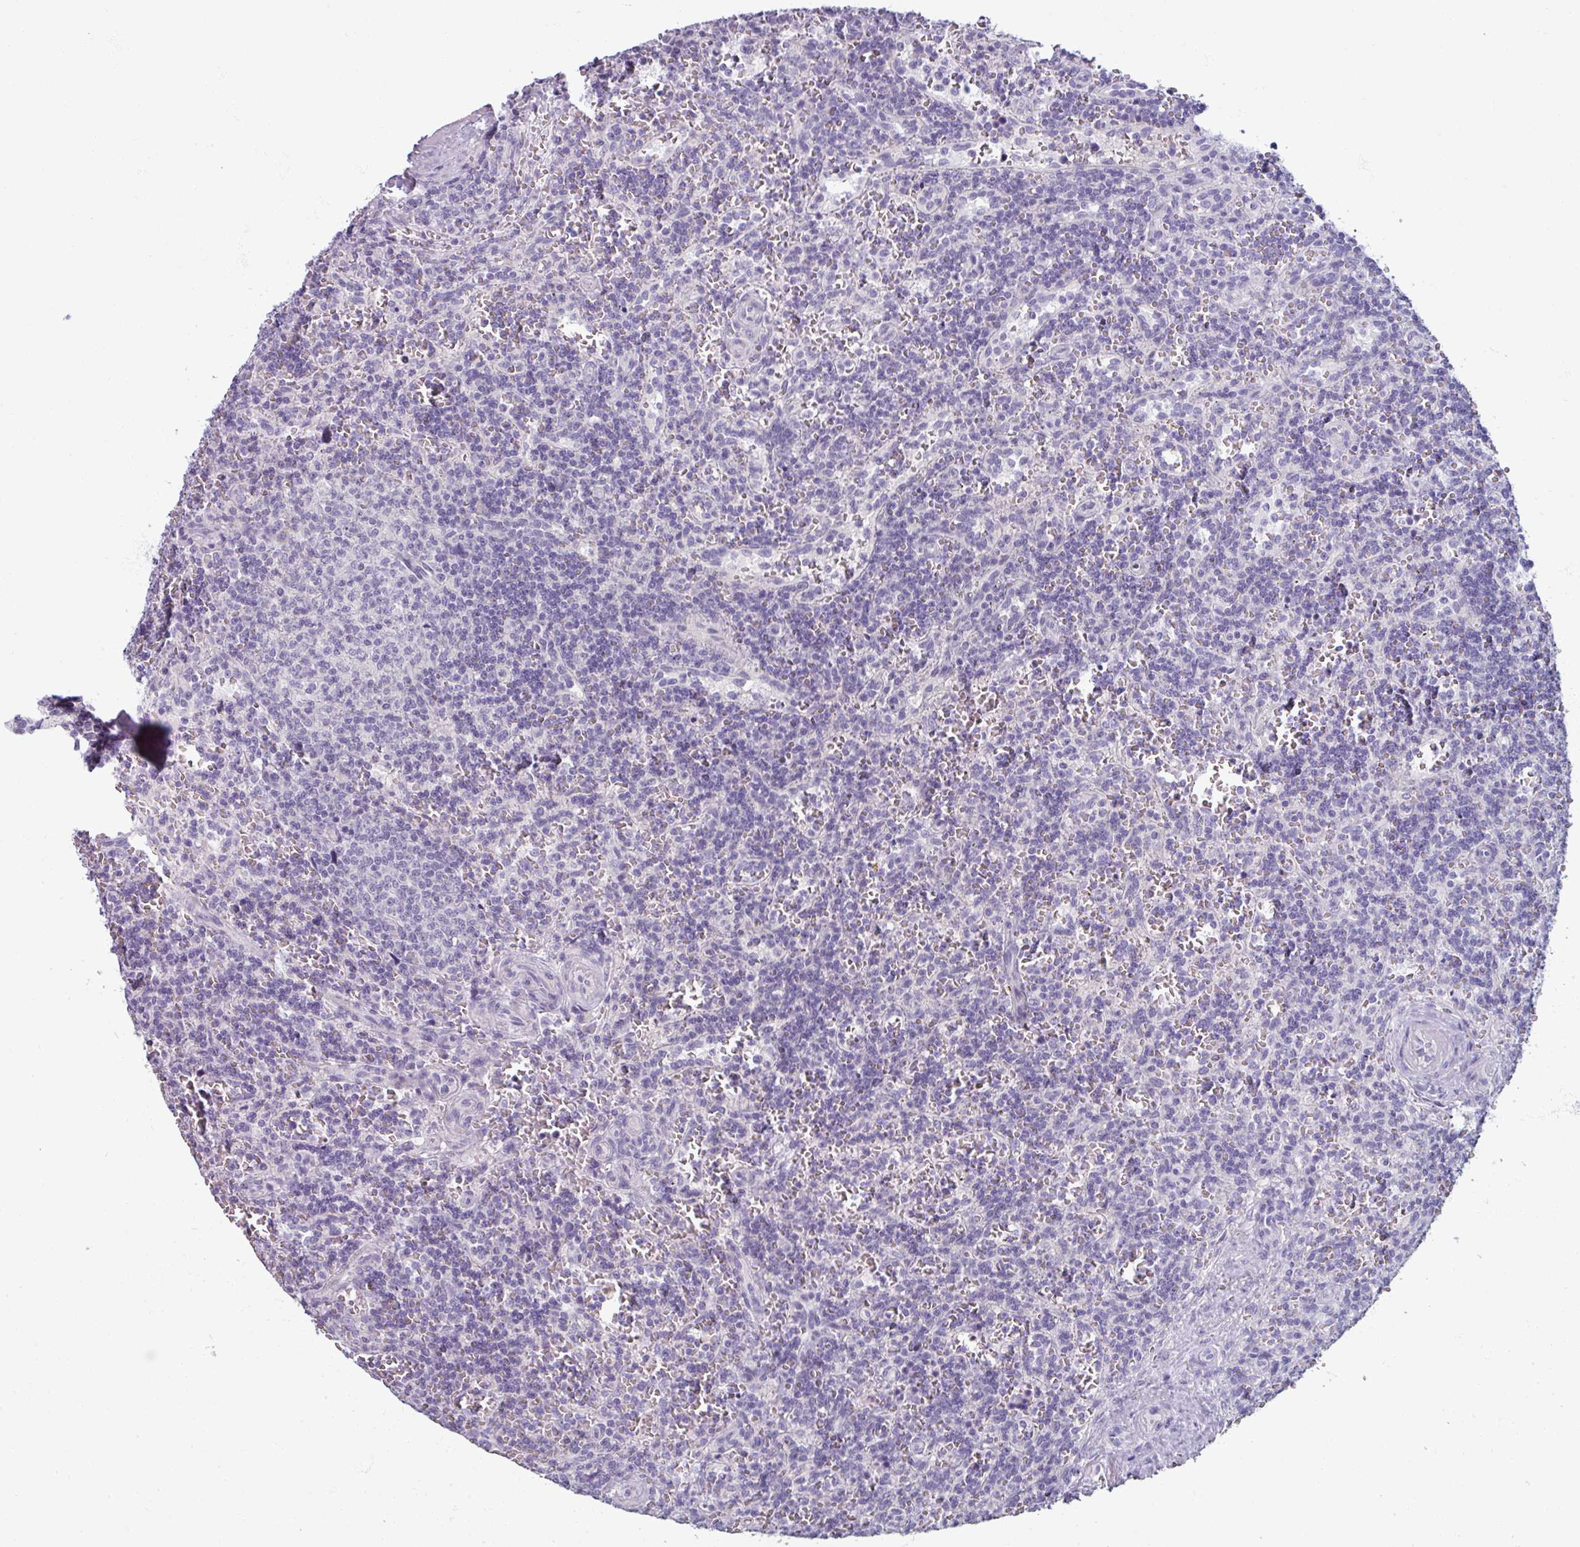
{"staining": {"intensity": "negative", "quantity": "none", "location": "none"}, "tissue": "lymphoma", "cell_type": "Tumor cells", "image_type": "cancer", "snomed": [{"axis": "morphology", "description": "Malignant lymphoma, non-Hodgkin's type, Low grade"}, {"axis": "topography", "description": "Spleen"}], "caption": "The image displays no significant positivity in tumor cells of lymphoma.", "gene": "SMIM11", "patient": {"sex": "male", "age": 73}}